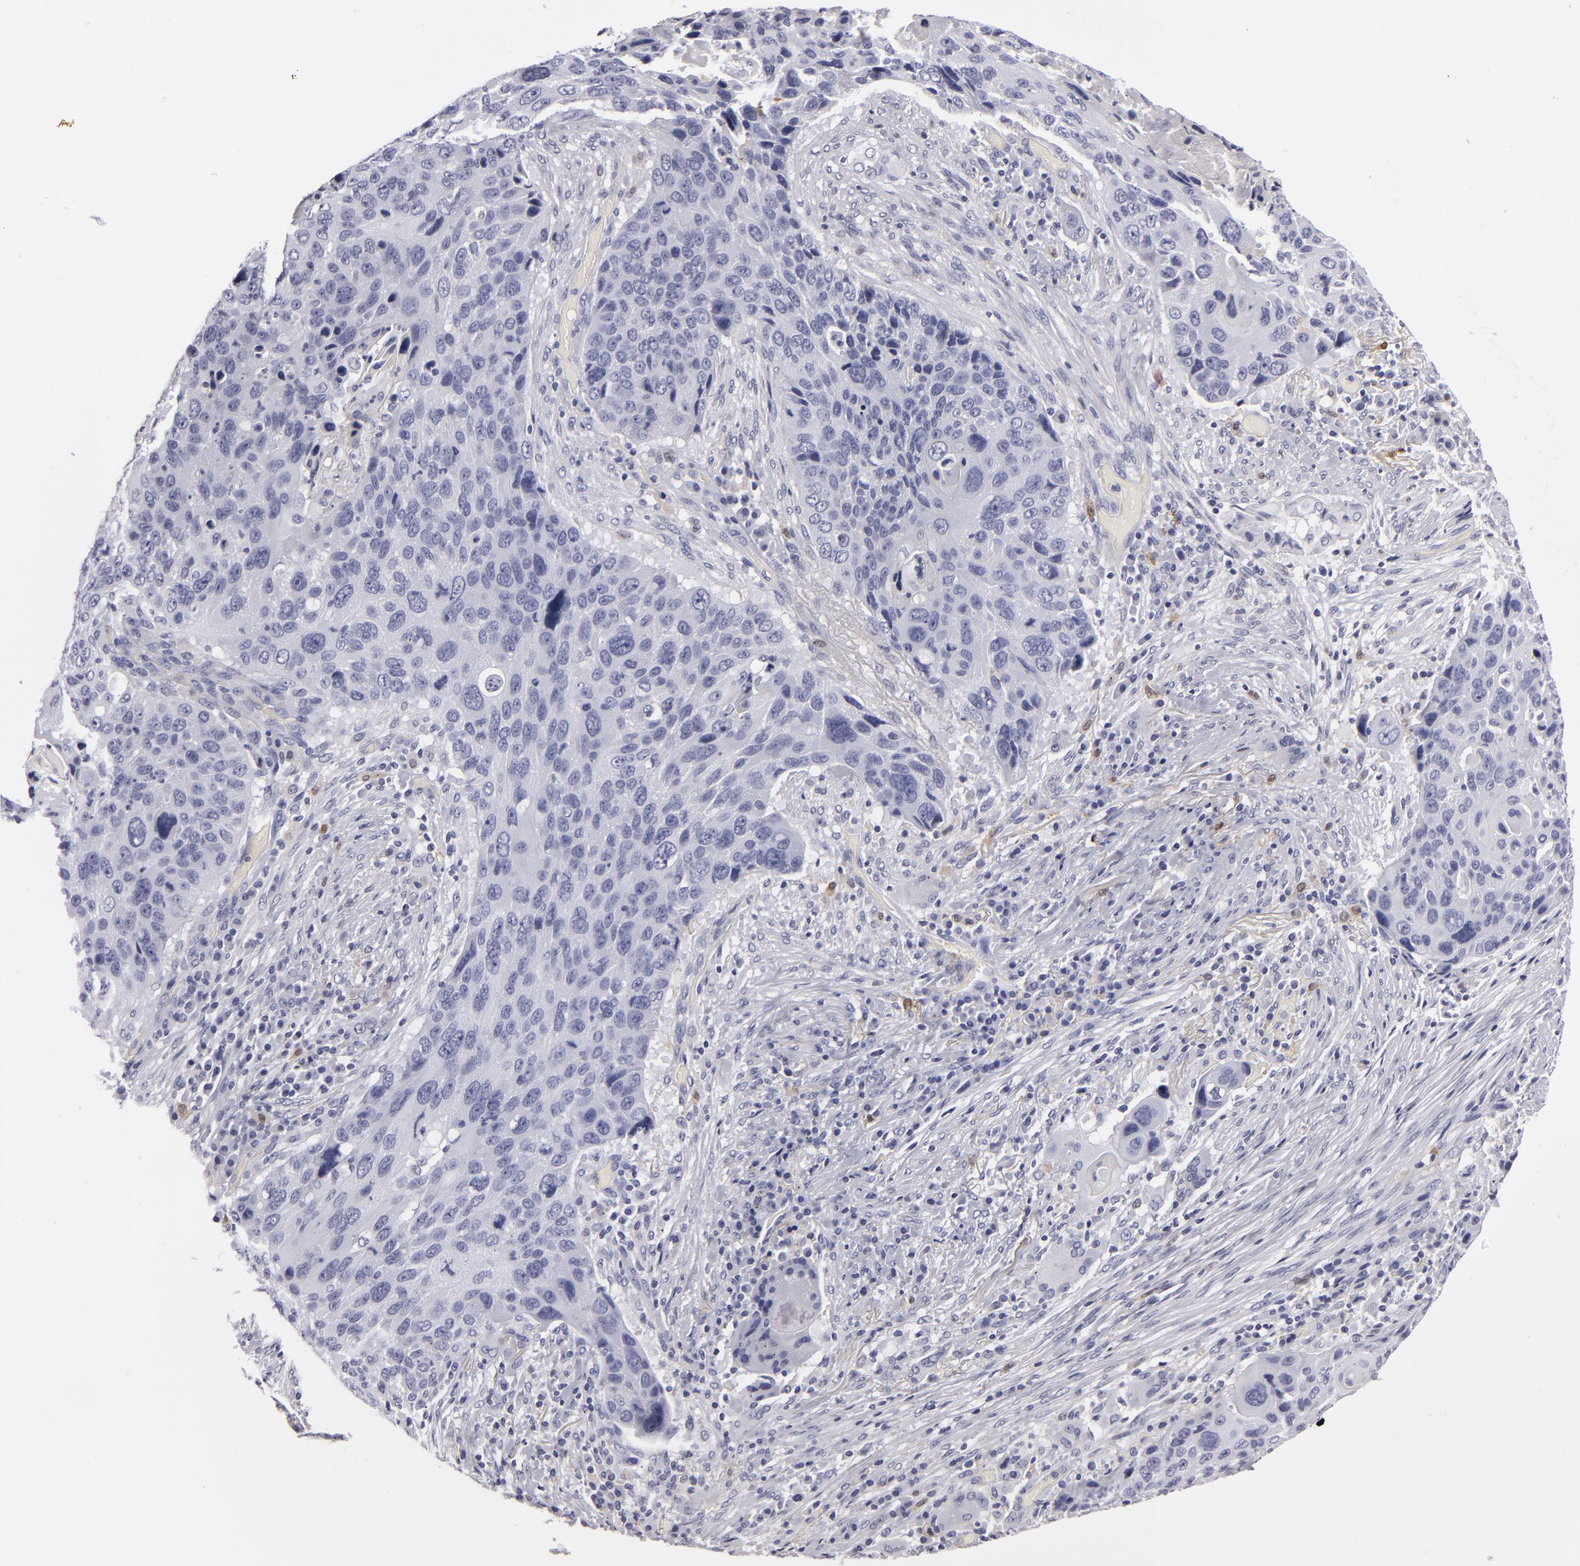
{"staining": {"intensity": "negative", "quantity": "none", "location": "none"}, "tissue": "lung cancer", "cell_type": "Tumor cells", "image_type": "cancer", "snomed": [{"axis": "morphology", "description": "Squamous cell carcinoma, NOS"}, {"axis": "topography", "description": "Lung"}], "caption": "High magnification brightfield microscopy of lung cancer stained with DAB (3,3'-diaminobenzidine) (brown) and counterstained with hematoxylin (blue): tumor cells show no significant expression.", "gene": "F13A1", "patient": {"sex": "male", "age": 68}}